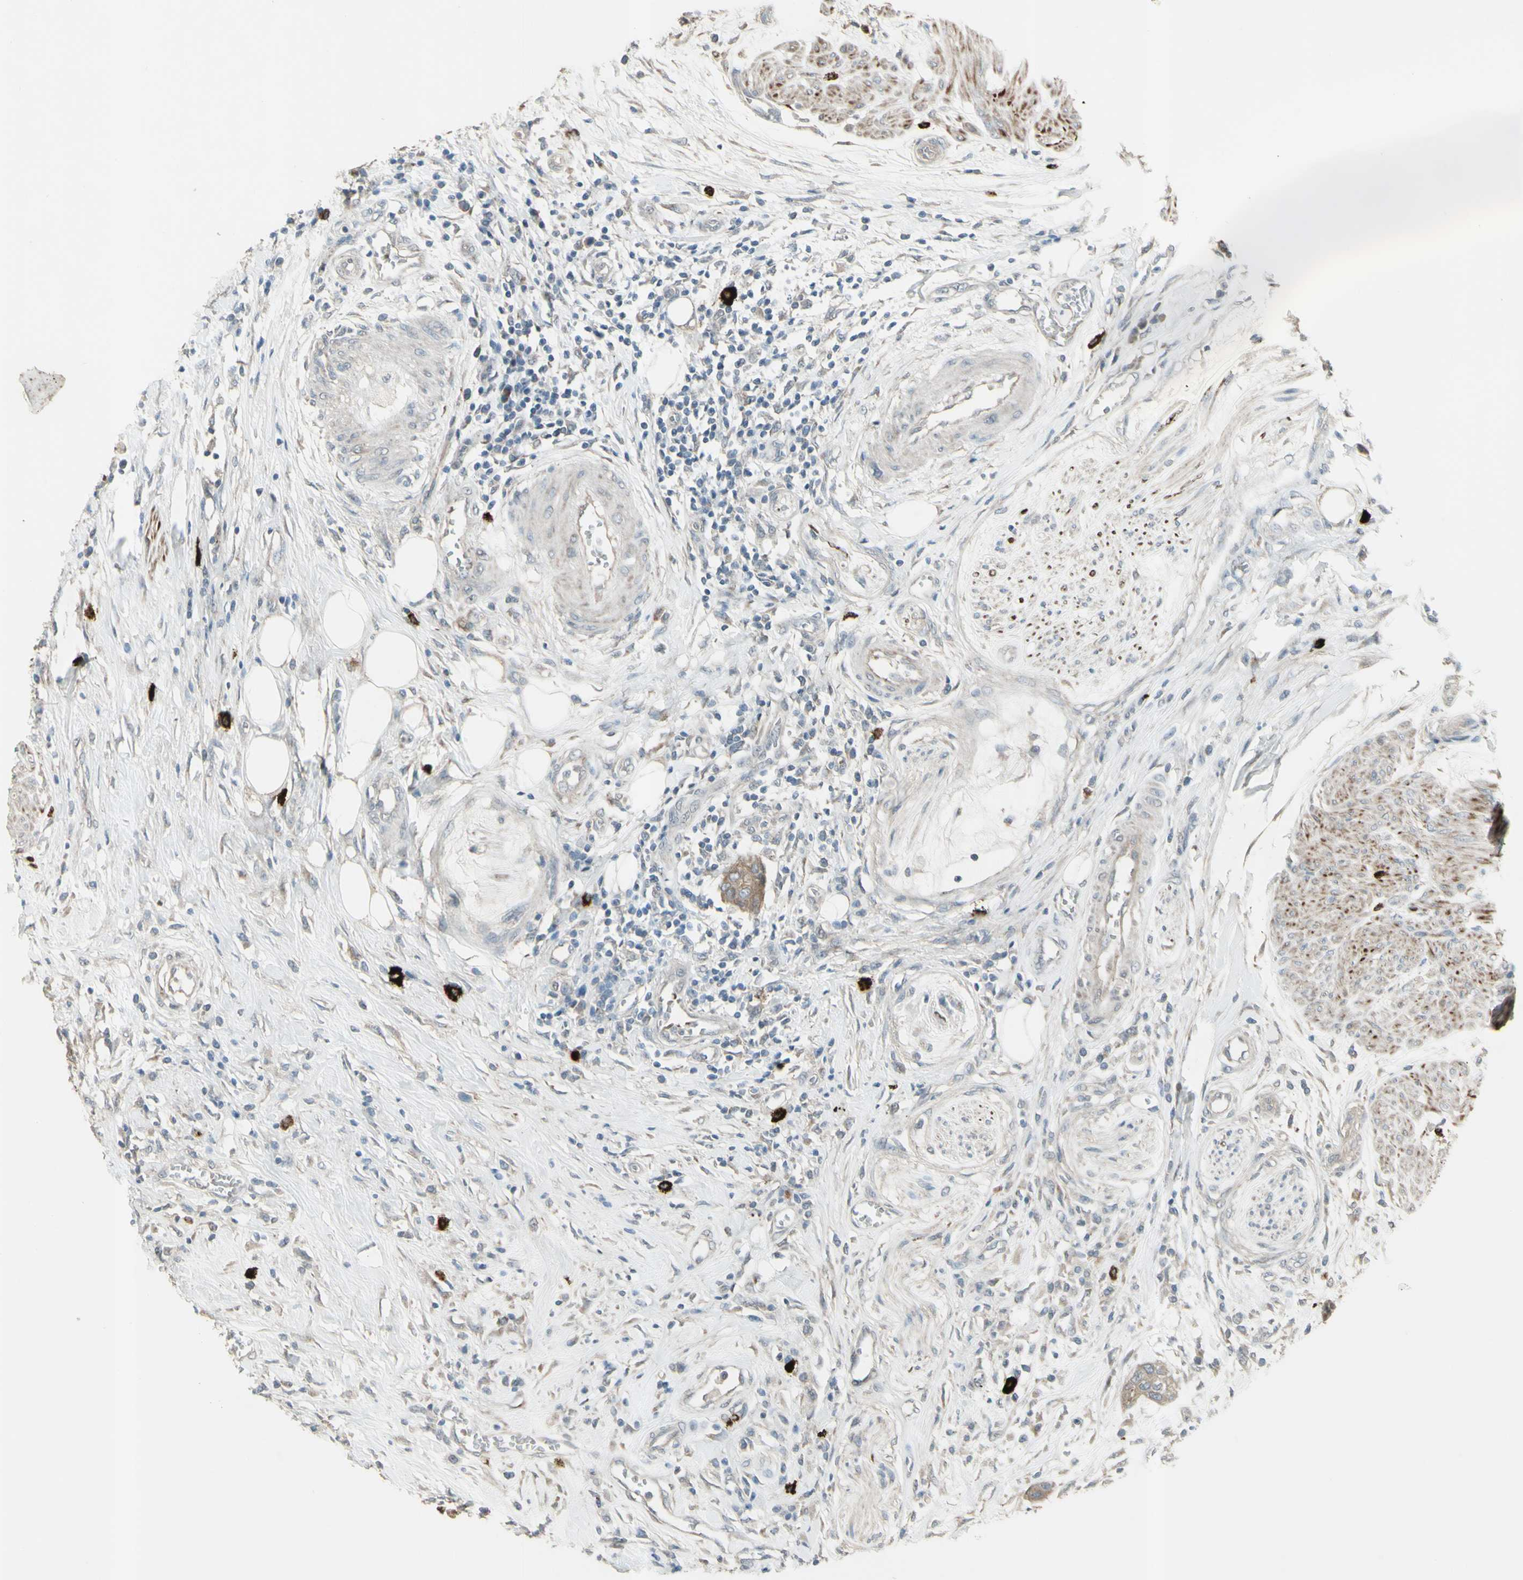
{"staining": {"intensity": "moderate", "quantity": ">75%", "location": "cytoplasmic/membranous"}, "tissue": "urothelial cancer", "cell_type": "Tumor cells", "image_type": "cancer", "snomed": [{"axis": "morphology", "description": "Urothelial carcinoma, High grade"}, {"axis": "topography", "description": "Urinary bladder"}], "caption": "Protein staining shows moderate cytoplasmic/membranous expression in about >75% of tumor cells in high-grade urothelial carcinoma. (brown staining indicates protein expression, while blue staining denotes nuclei).", "gene": "GRAMD1B", "patient": {"sex": "male", "age": 35}}